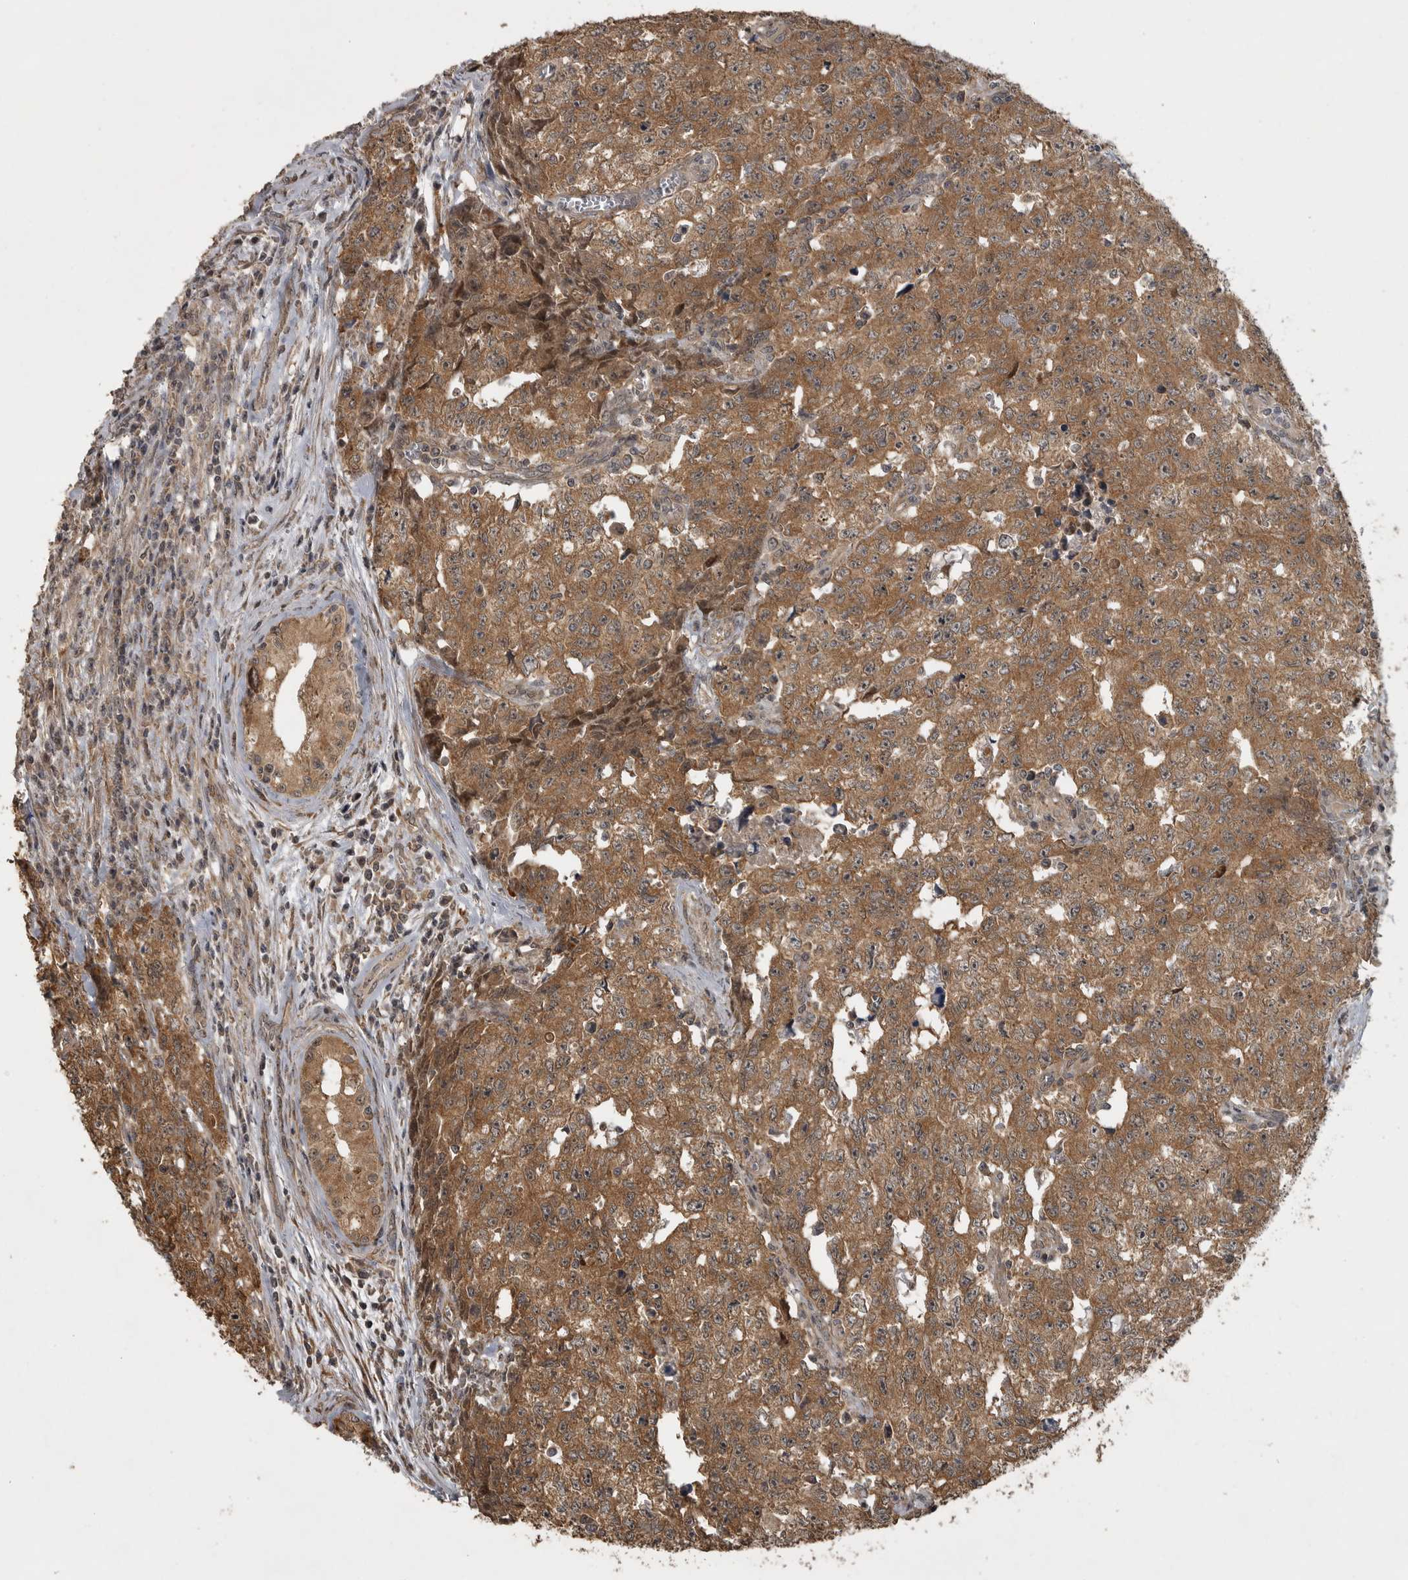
{"staining": {"intensity": "moderate", "quantity": ">75%", "location": "cytoplasmic/membranous"}, "tissue": "testis cancer", "cell_type": "Tumor cells", "image_type": "cancer", "snomed": [{"axis": "morphology", "description": "Carcinoma, Embryonal, NOS"}, {"axis": "topography", "description": "Testis"}], "caption": "Moderate cytoplasmic/membranous expression is seen in about >75% of tumor cells in testis cancer (embryonal carcinoma).", "gene": "LLGL1", "patient": {"sex": "male", "age": 28}}